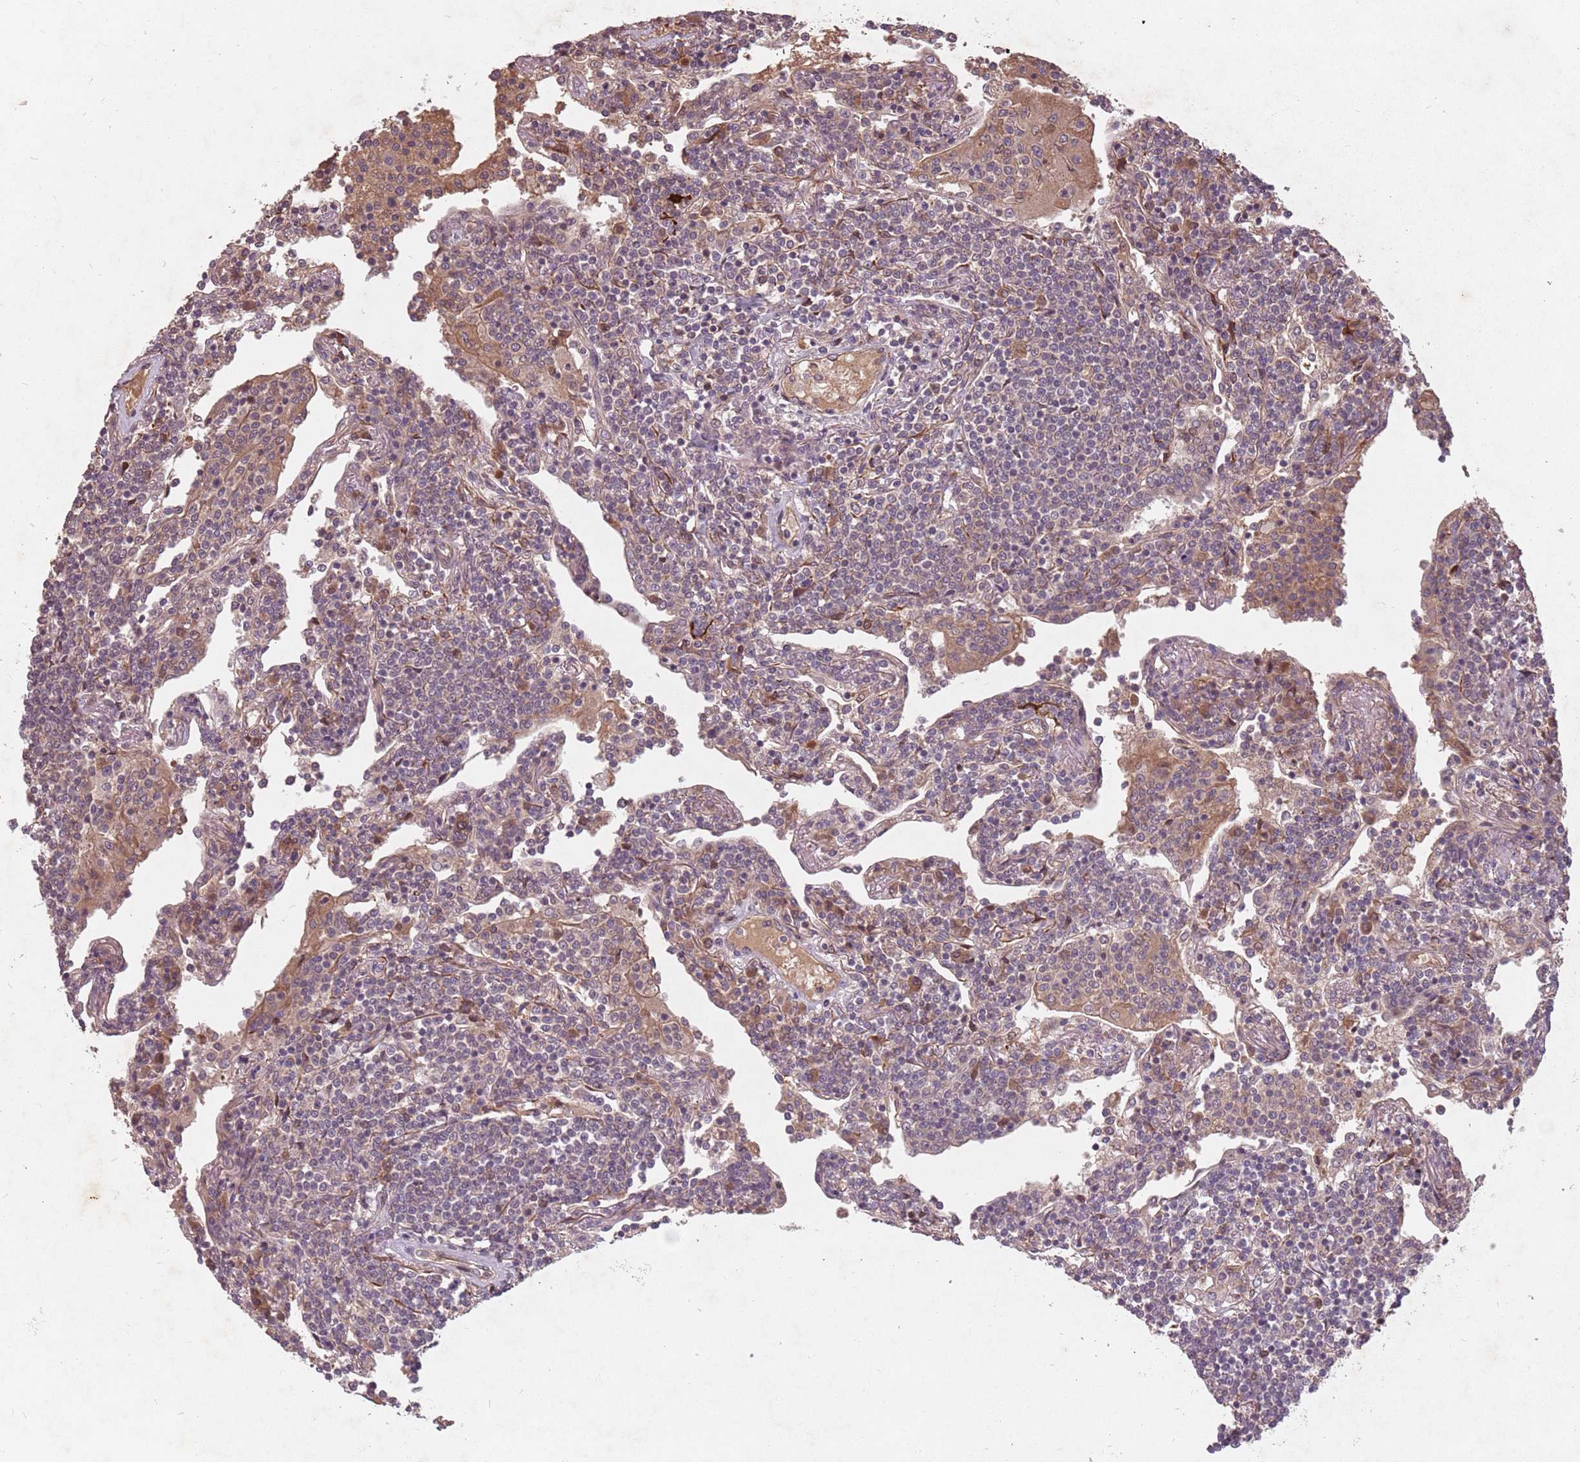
{"staining": {"intensity": "negative", "quantity": "none", "location": "none"}, "tissue": "lymphoma", "cell_type": "Tumor cells", "image_type": "cancer", "snomed": [{"axis": "morphology", "description": "Malignant lymphoma, non-Hodgkin's type, Low grade"}, {"axis": "topography", "description": "Lung"}], "caption": "The histopathology image exhibits no significant positivity in tumor cells of lymphoma.", "gene": "GPR180", "patient": {"sex": "female", "age": 71}}